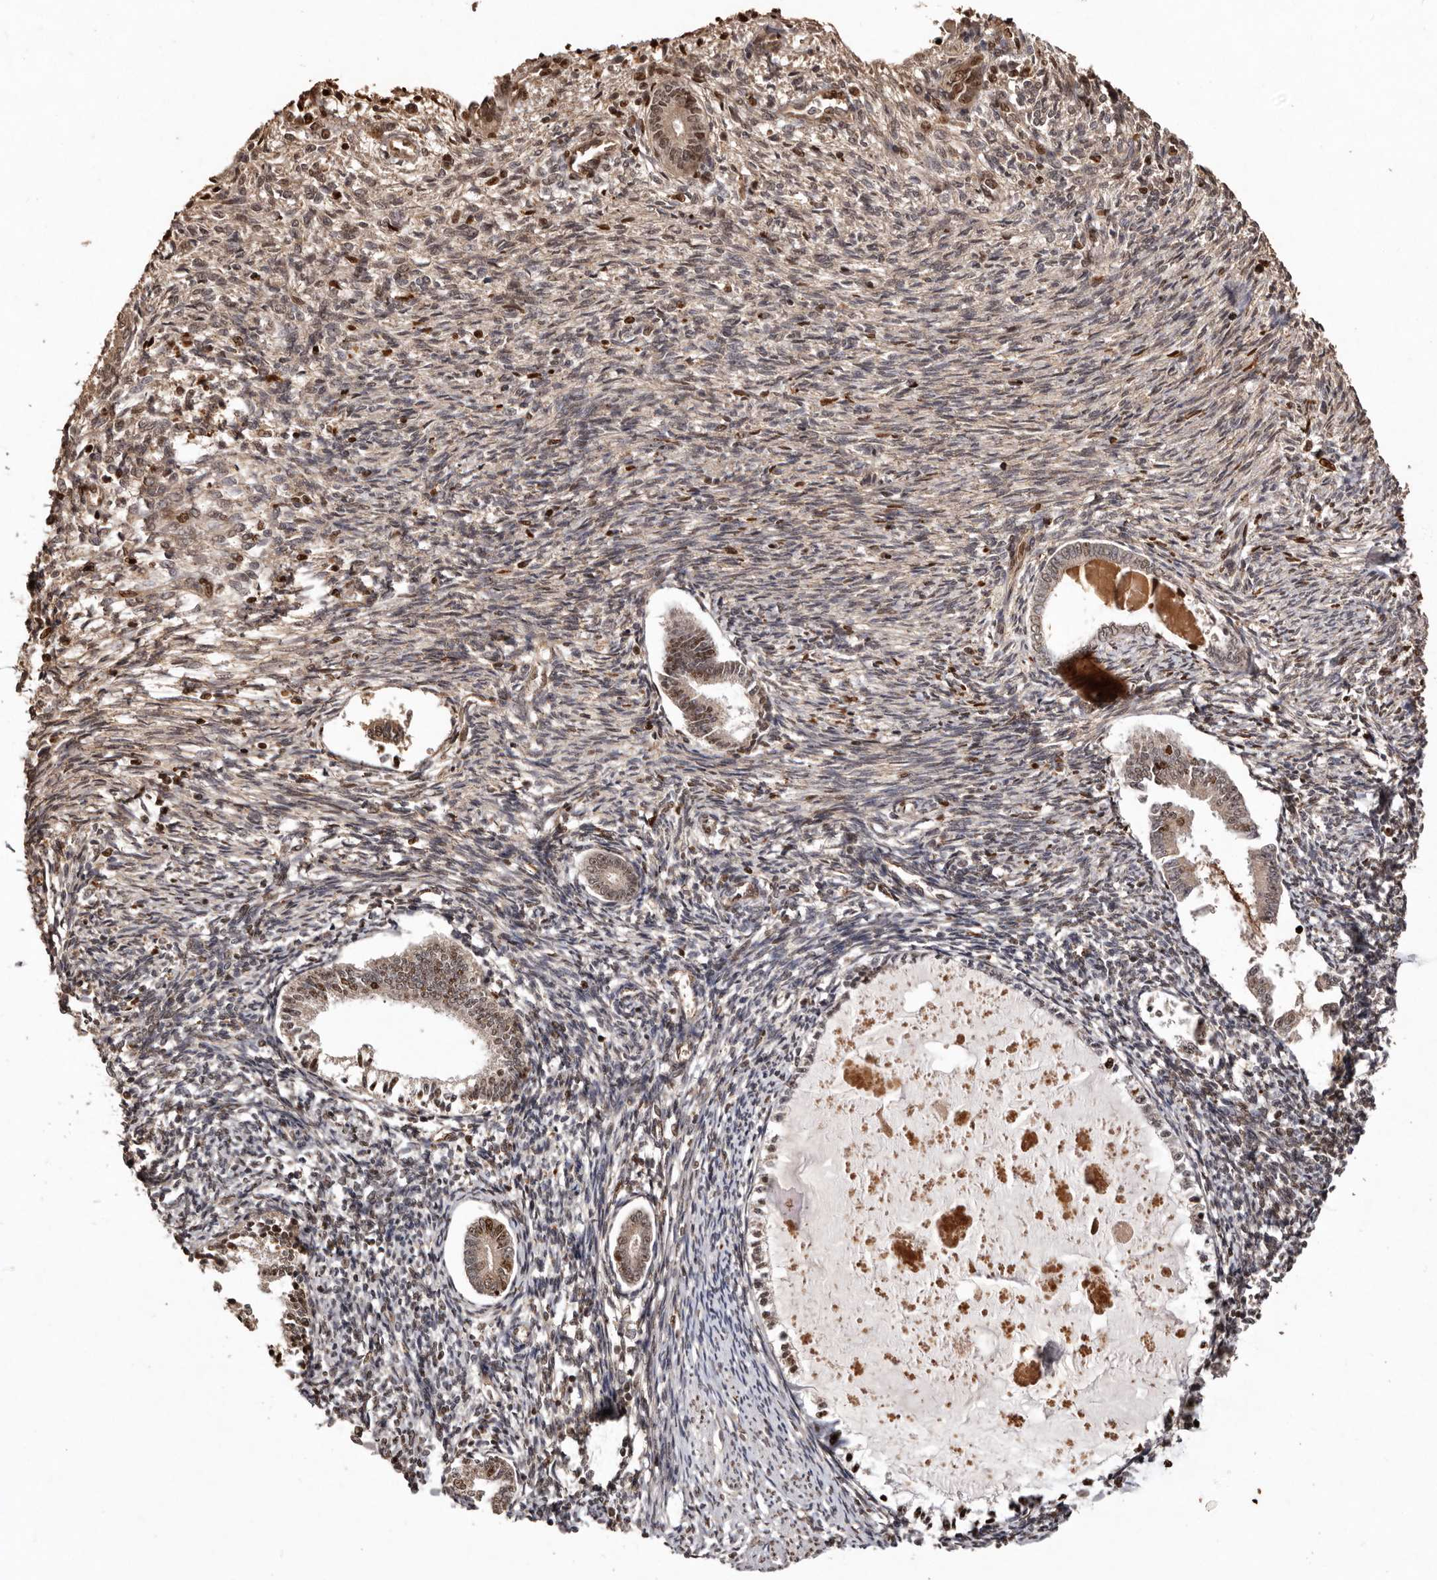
{"staining": {"intensity": "weak", "quantity": ">75%", "location": "cytoplasmic/membranous"}, "tissue": "endometrium", "cell_type": "Cells in endometrial stroma", "image_type": "normal", "snomed": [{"axis": "morphology", "description": "Normal tissue, NOS"}, {"axis": "topography", "description": "Endometrium"}], "caption": "High-power microscopy captured an immunohistochemistry (IHC) micrograph of unremarkable endometrium, revealing weak cytoplasmic/membranous expression in approximately >75% of cells in endometrial stroma.", "gene": "NOTCH1", "patient": {"sex": "female", "age": 56}}